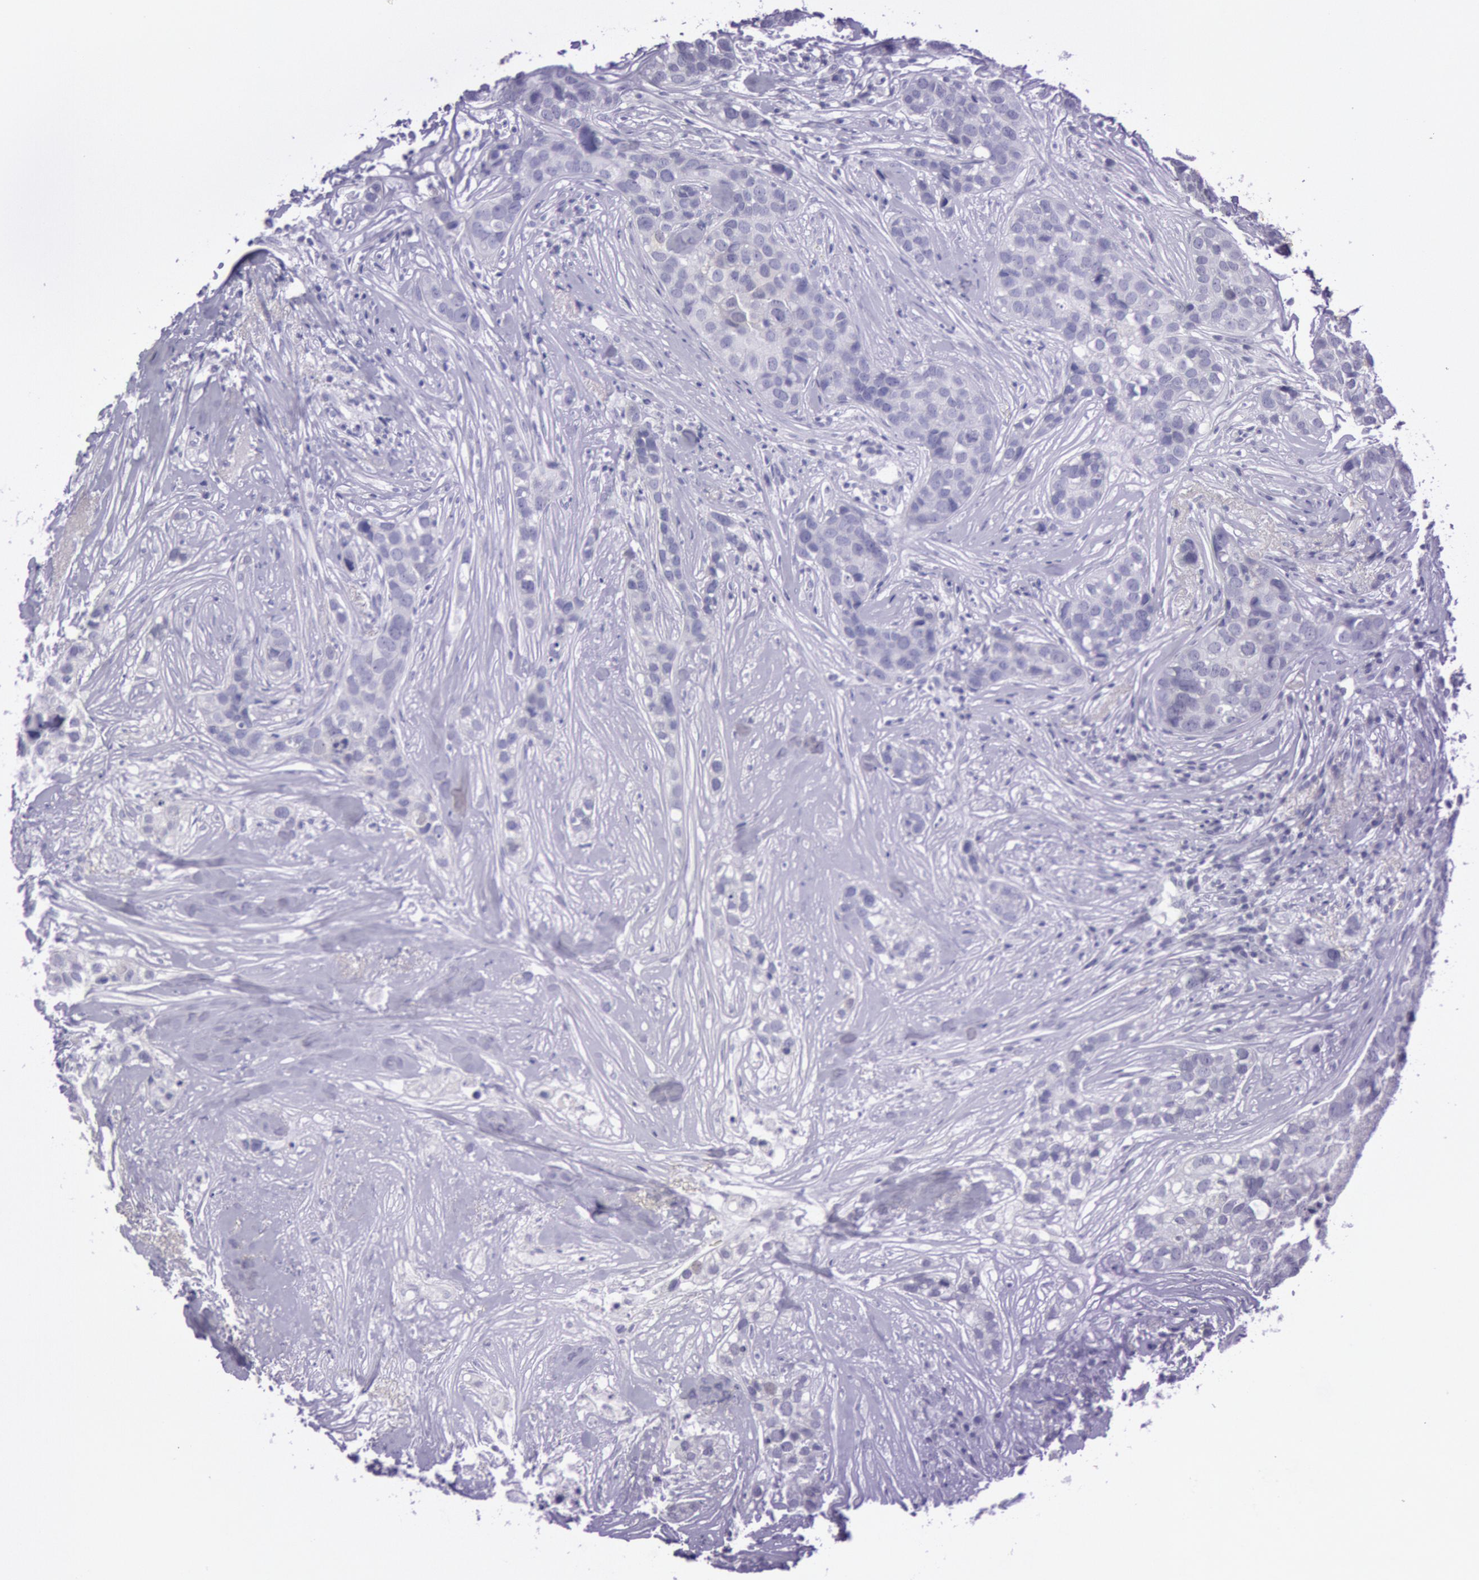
{"staining": {"intensity": "negative", "quantity": "none", "location": "none"}, "tissue": "breast cancer", "cell_type": "Tumor cells", "image_type": "cancer", "snomed": [{"axis": "morphology", "description": "Duct carcinoma"}, {"axis": "topography", "description": "Breast"}], "caption": "Protein analysis of breast infiltrating ductal carcinoma shows no significant positivity in tumor cells.", "gene": "CKB", "patient": {"sex": "female", "age": 91}}